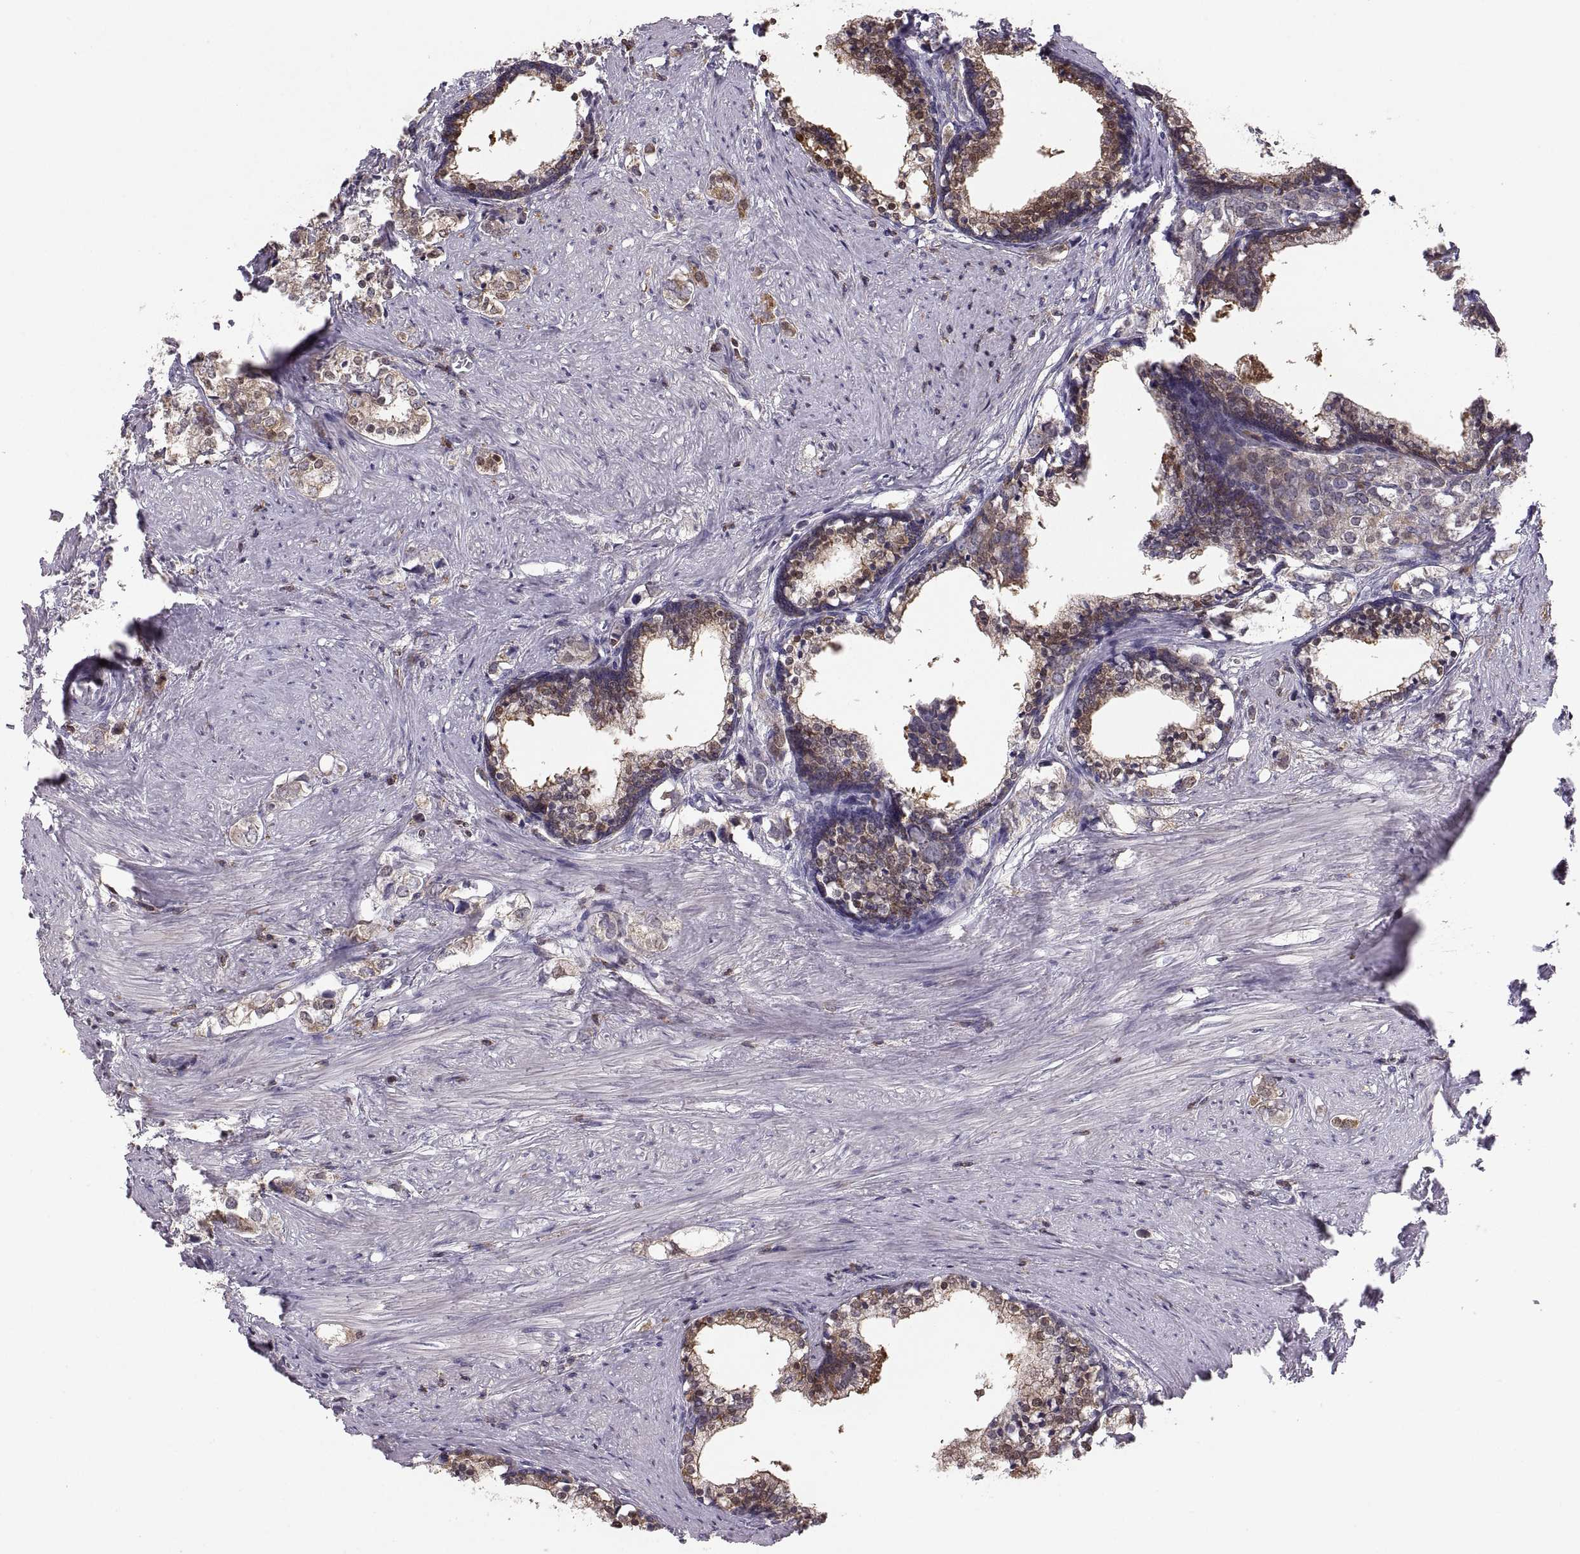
{"staining": {"intensity": "moderate", "quantity": "25%-75%", "location": "cytoplasmic/membranous"}, "tissue": "prostate cancer", "cell_type": "Tumor cells", "image_type": "cancer", "snomed": [{"axis": "morphology", "description": "Adenocarcinoma, NOS"}, {"axis": "topography", "description": "Prostate and seminal vesicle, NOS"}], "caption": "This is a micrograph of IHC staining of prostate cancer (adenocarcinoma), which shows moderate expression in the cytoplasmic/membranous of tumor cells.", "gene": "EZR", "patient": {"sex": "male", "age": 63}}